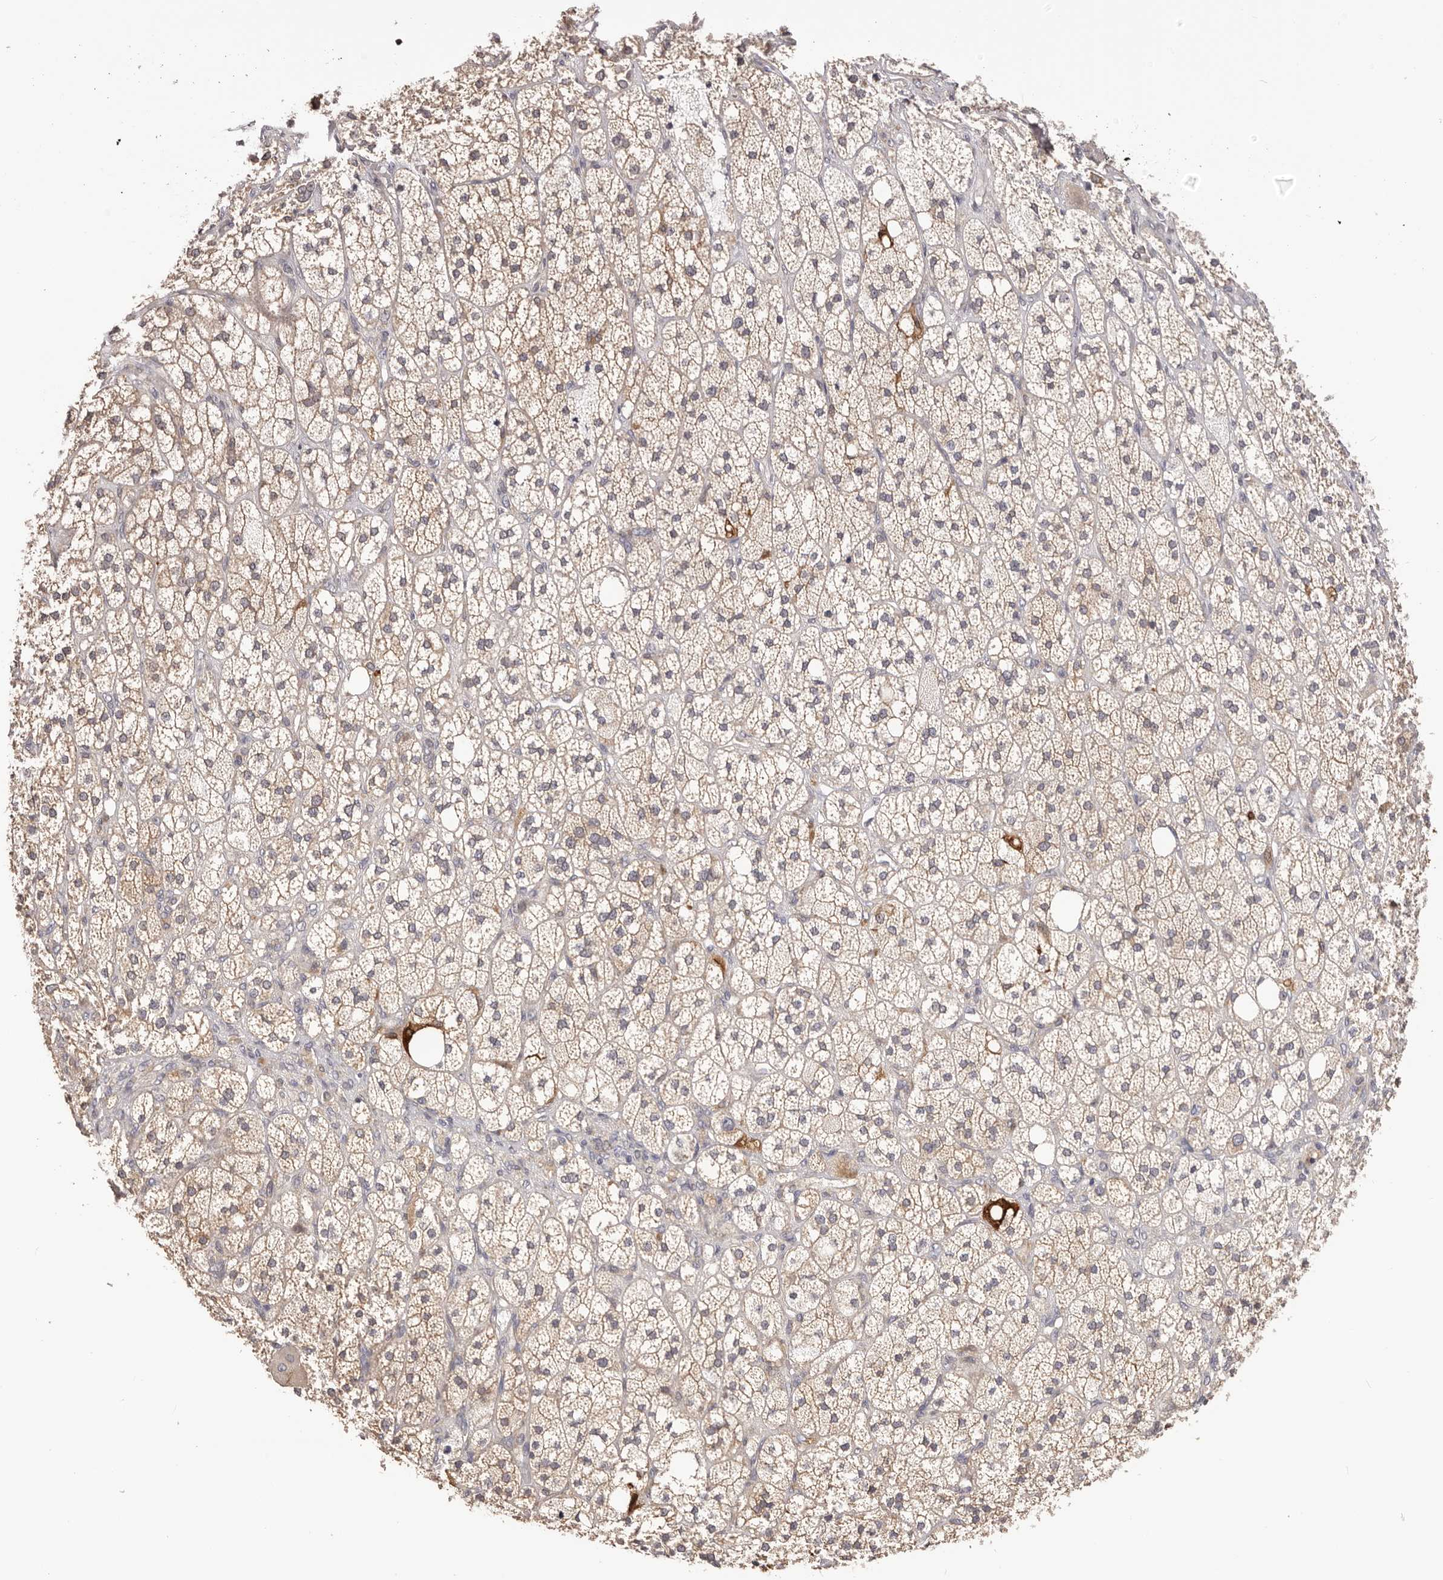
{"staining": {"intensity": "moderate", "quantity": "25%-75%", "location": "cytoplasmic/membranous"}, "tissue": "adrenal gland", "cell_type": "Glandular cells", "image_type": "normal", "snomed": [{"axis": "morphology", "description": "Normal tissue, NOS"}, {"axis": "topography", "description": "Adrenal gland"}], "caption": "Adrenal gland stained for a protein reveals moderate cytoplasmic/membranous positivity in glandular cells. The staining was performed using DAB, with brown indicating positive protein expression. Nuclei are stained blue with hematoxylin.", "gene": "KCNJ8", "patient": {"sex": "male", "age": 61}}